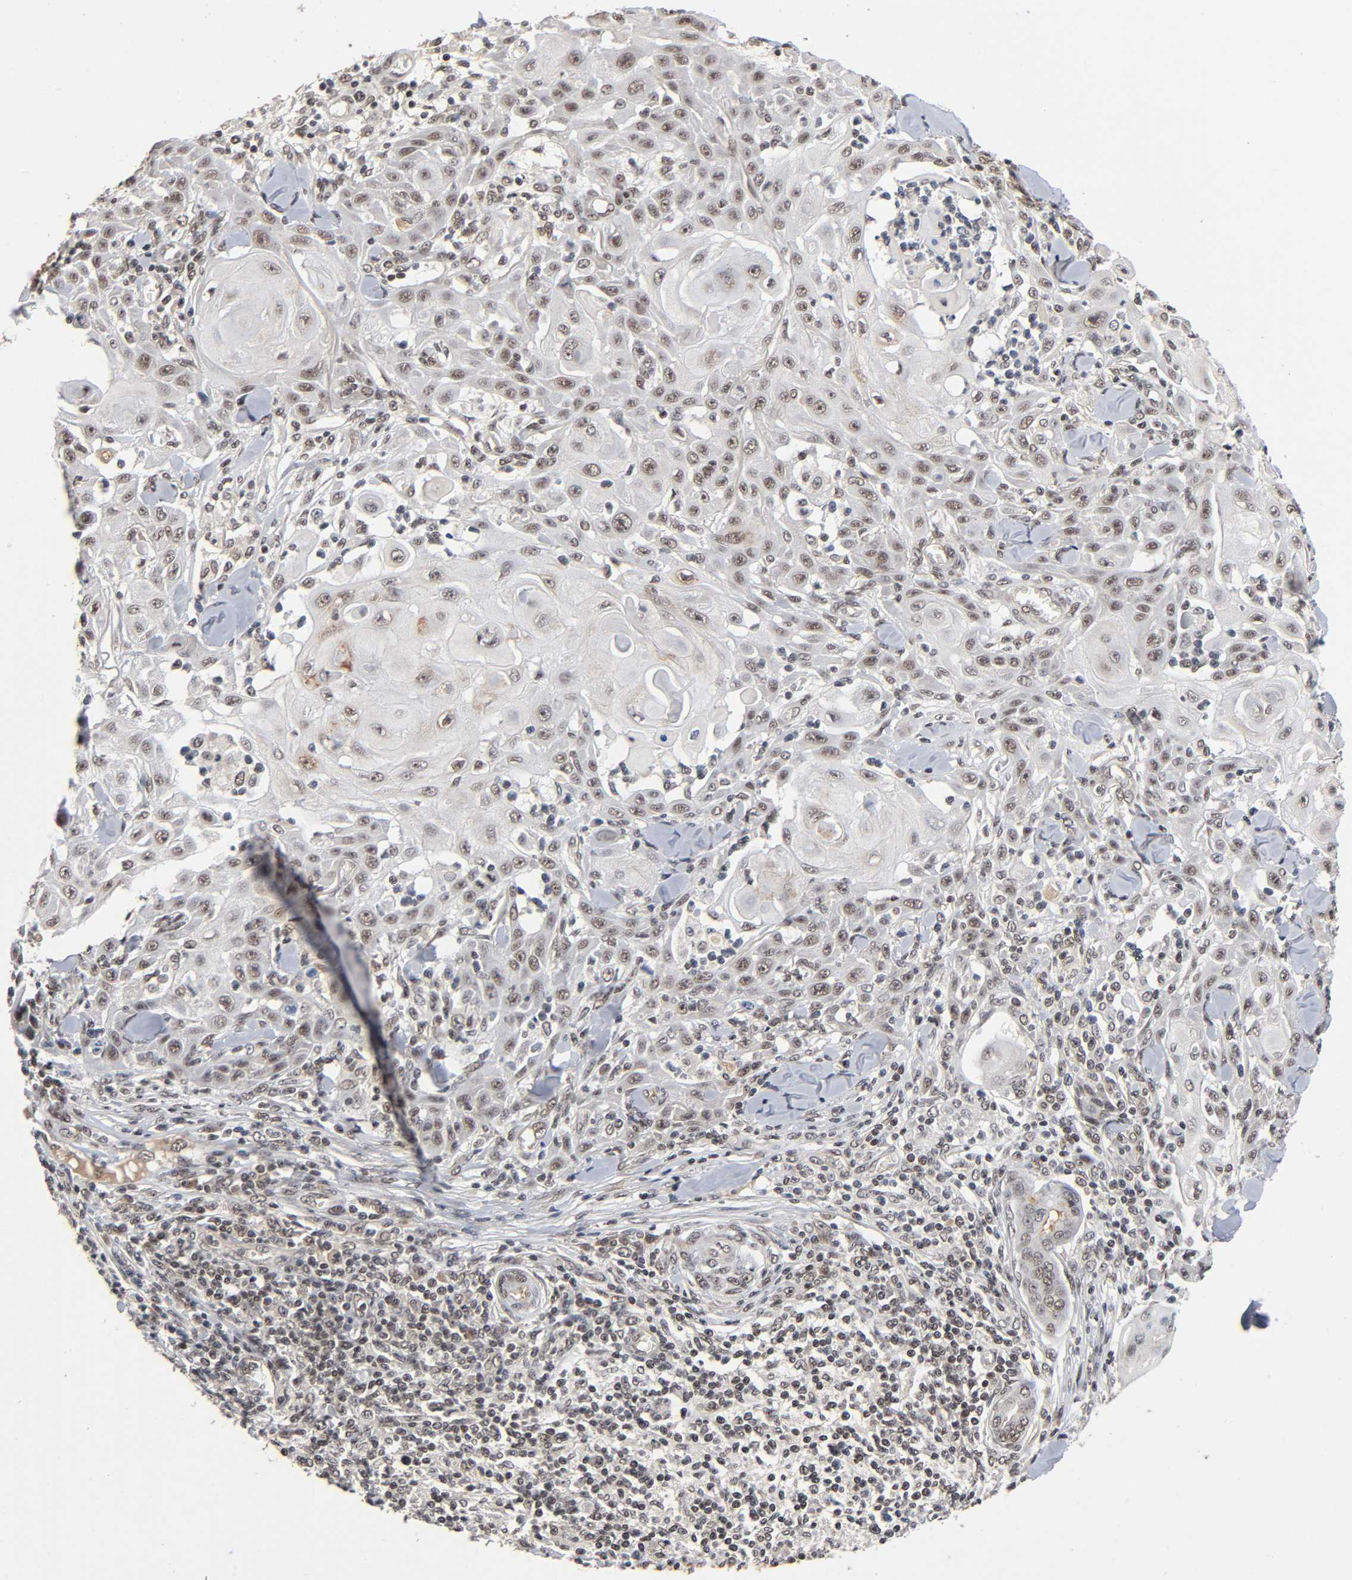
{"staining": {"intensity": "moderate", "quantity": "25%-75%", "location": "cytoplasmic/membranous,nuclear"}, "tissue": "skin cancer", "cell_type": "Tumor cells", "image_type": "cancer", "snomed": [{"axis": "morphology", "description": "Squamous cell carcinoma, NOS"}, {"axis": "topography", "description": "Skin"}], "caption": "Skin squamous cell carcinoma was stained to show a protein in brown. There is medium levels of moderate cytoplasmic/membranous and nuclear positivity in approximately 25%-75% of tumor cells.", "gene": "ZNF384", "patient": {"sex": "male", "age": 24}}